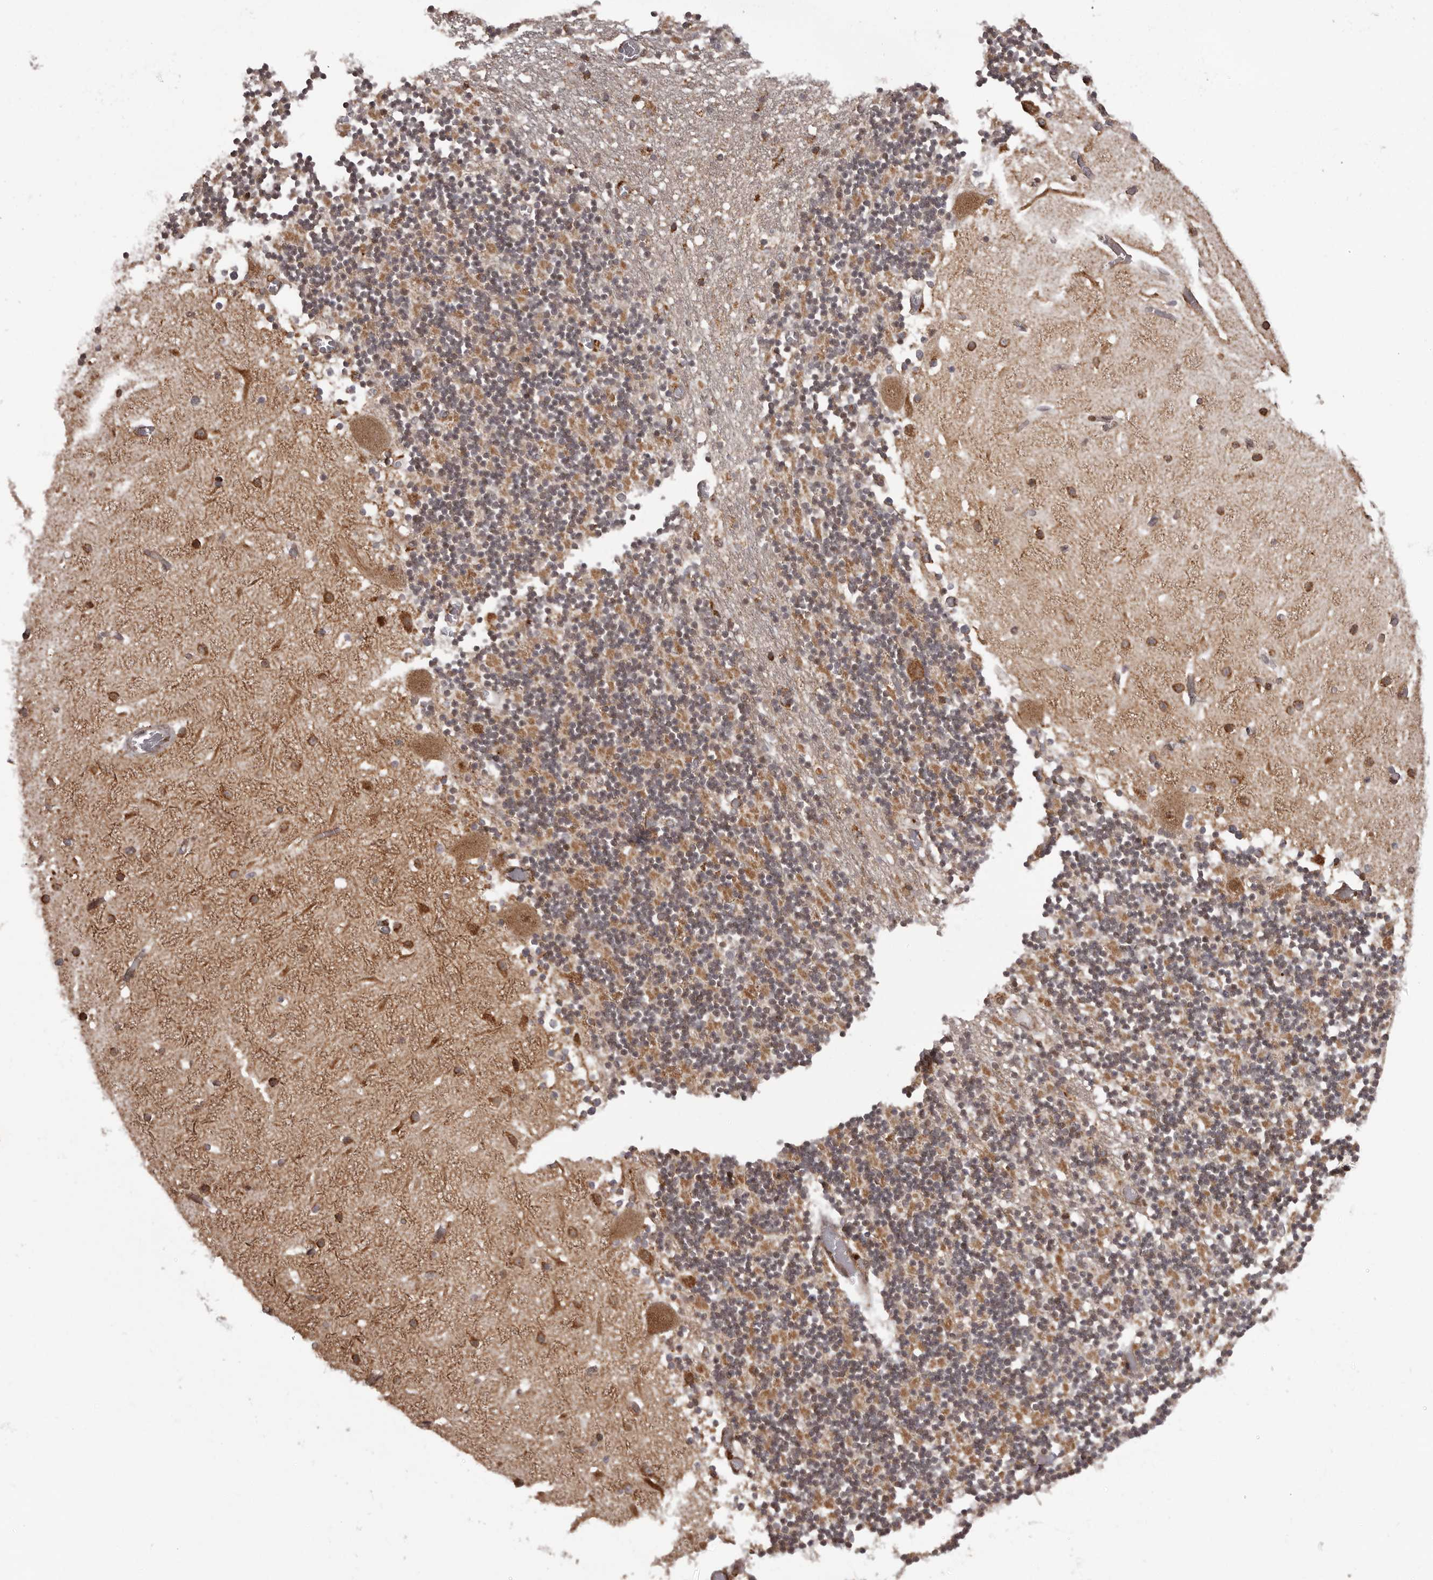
{"staining": {"intensity": "moderate", "quantity": ">75%", "location": "cytoplasmic/membranous,nuclear"}, "tissue": "cerebellum", "cell_type": "Cells in granular layer", "image_type": "normal", "snomed": [{"axis": "morphology", "description": "Normal tissue, NOS"}, {"axis": "topography", "description": "Cerebellum"}], "caption": "Protein positivity by immunohistochemistry (IHC) shows moderate cytoplasmic/membranous,nuclear positivity in about >75% of cells in granular layer in normal cerebellum.", "gene": "IL32", "patient": {"sex": "female", "age": 28}}